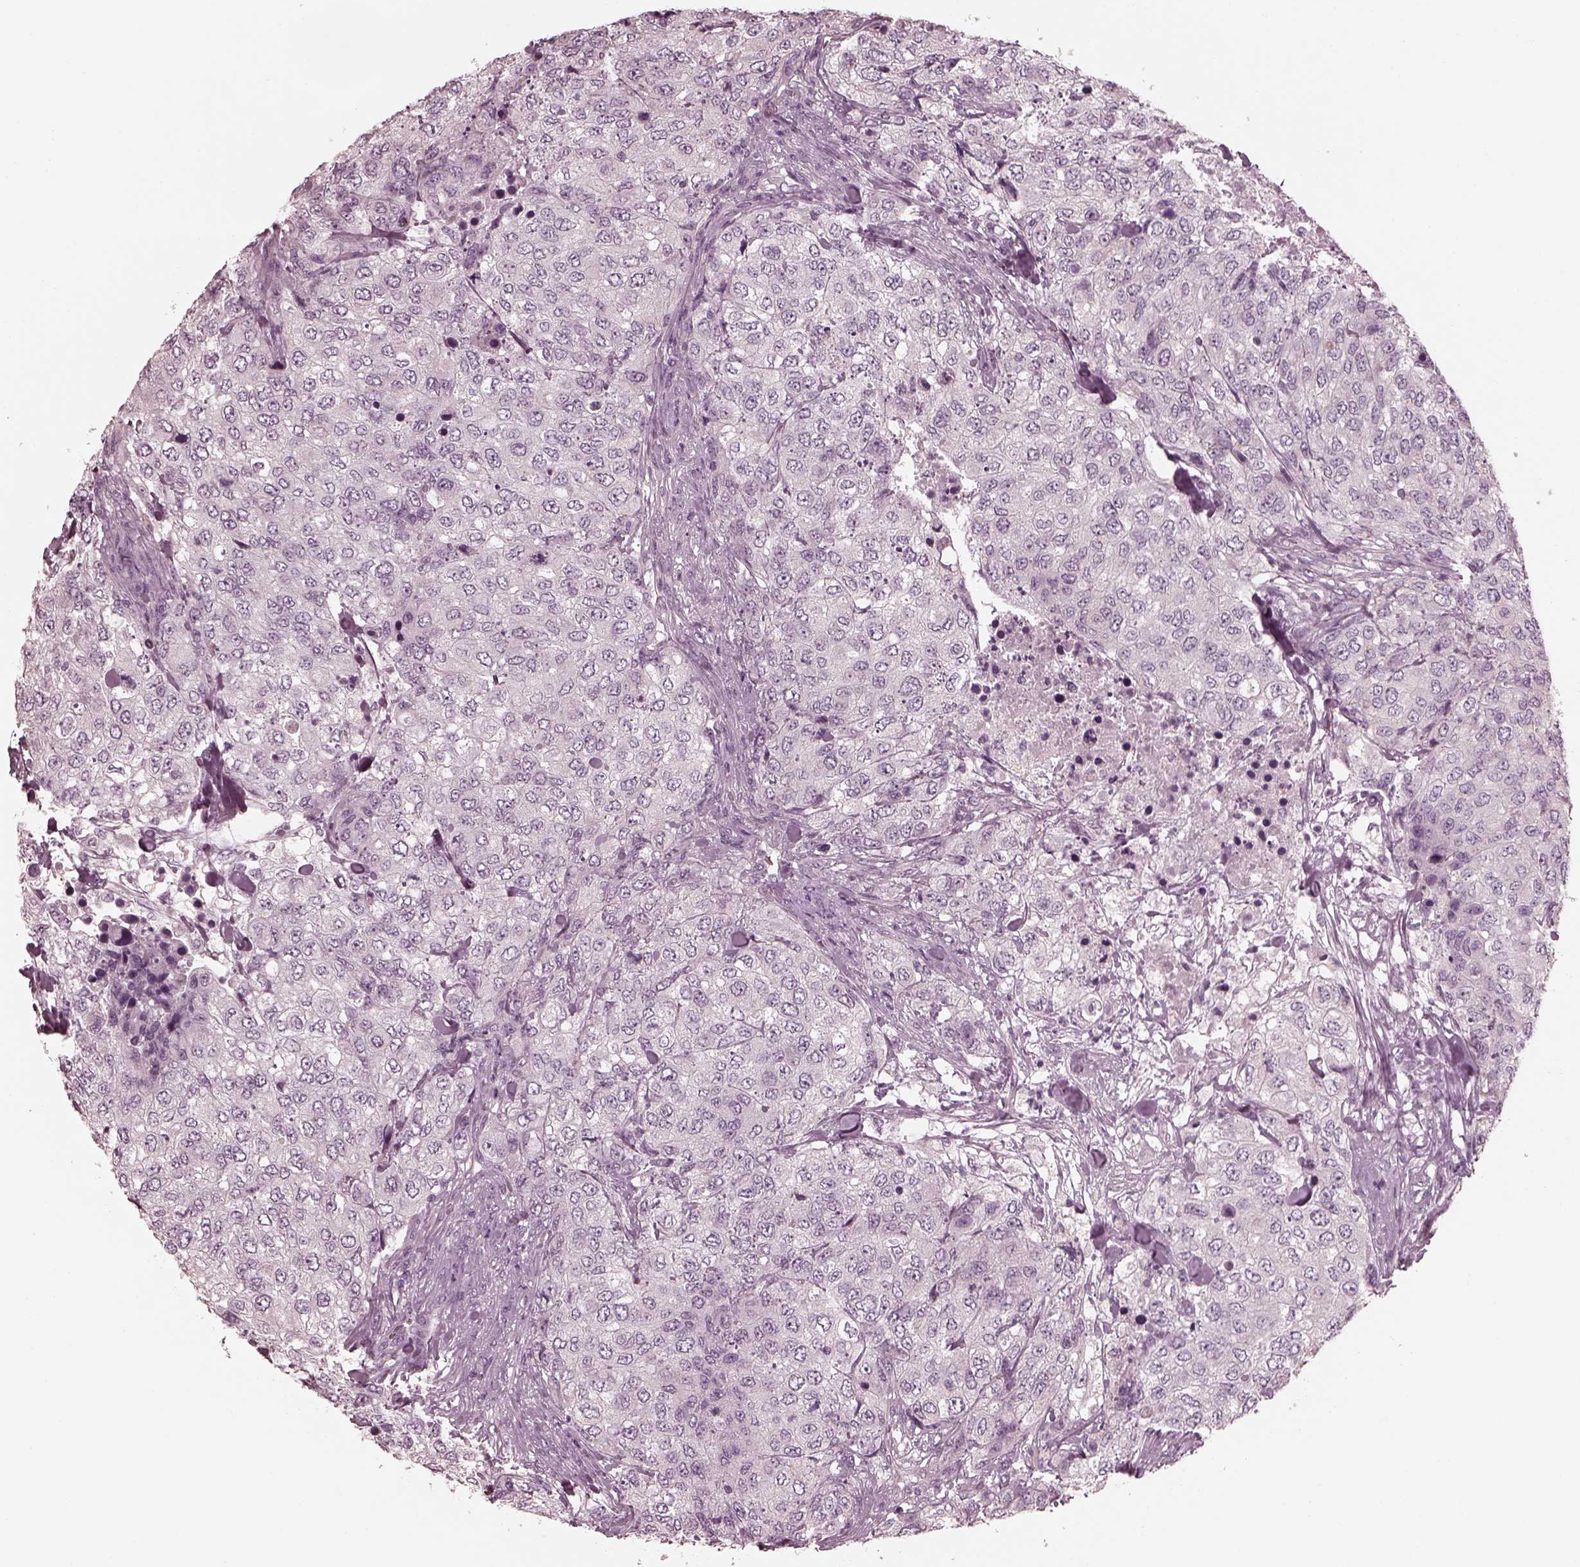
{"staining": {"intensity": "negative", "quantity": "none", "location": "none"}, "tissue": "urothelial cancer", "cell_type": "Tumor cells", "image_type": "cancer", "snomed": [{"axis": "morphology", "description": "Urothelial carcinoma, High grade"}, {"axis": "topography", "description": "Urinary bladder"}], "caption": "Urothelial carcinoma (high-grade) was stained to show a protein in brown. There is no significant positivity in tumor cells.", "gene": "KIF6", "patient": {"sex": "female", "age": 78}}